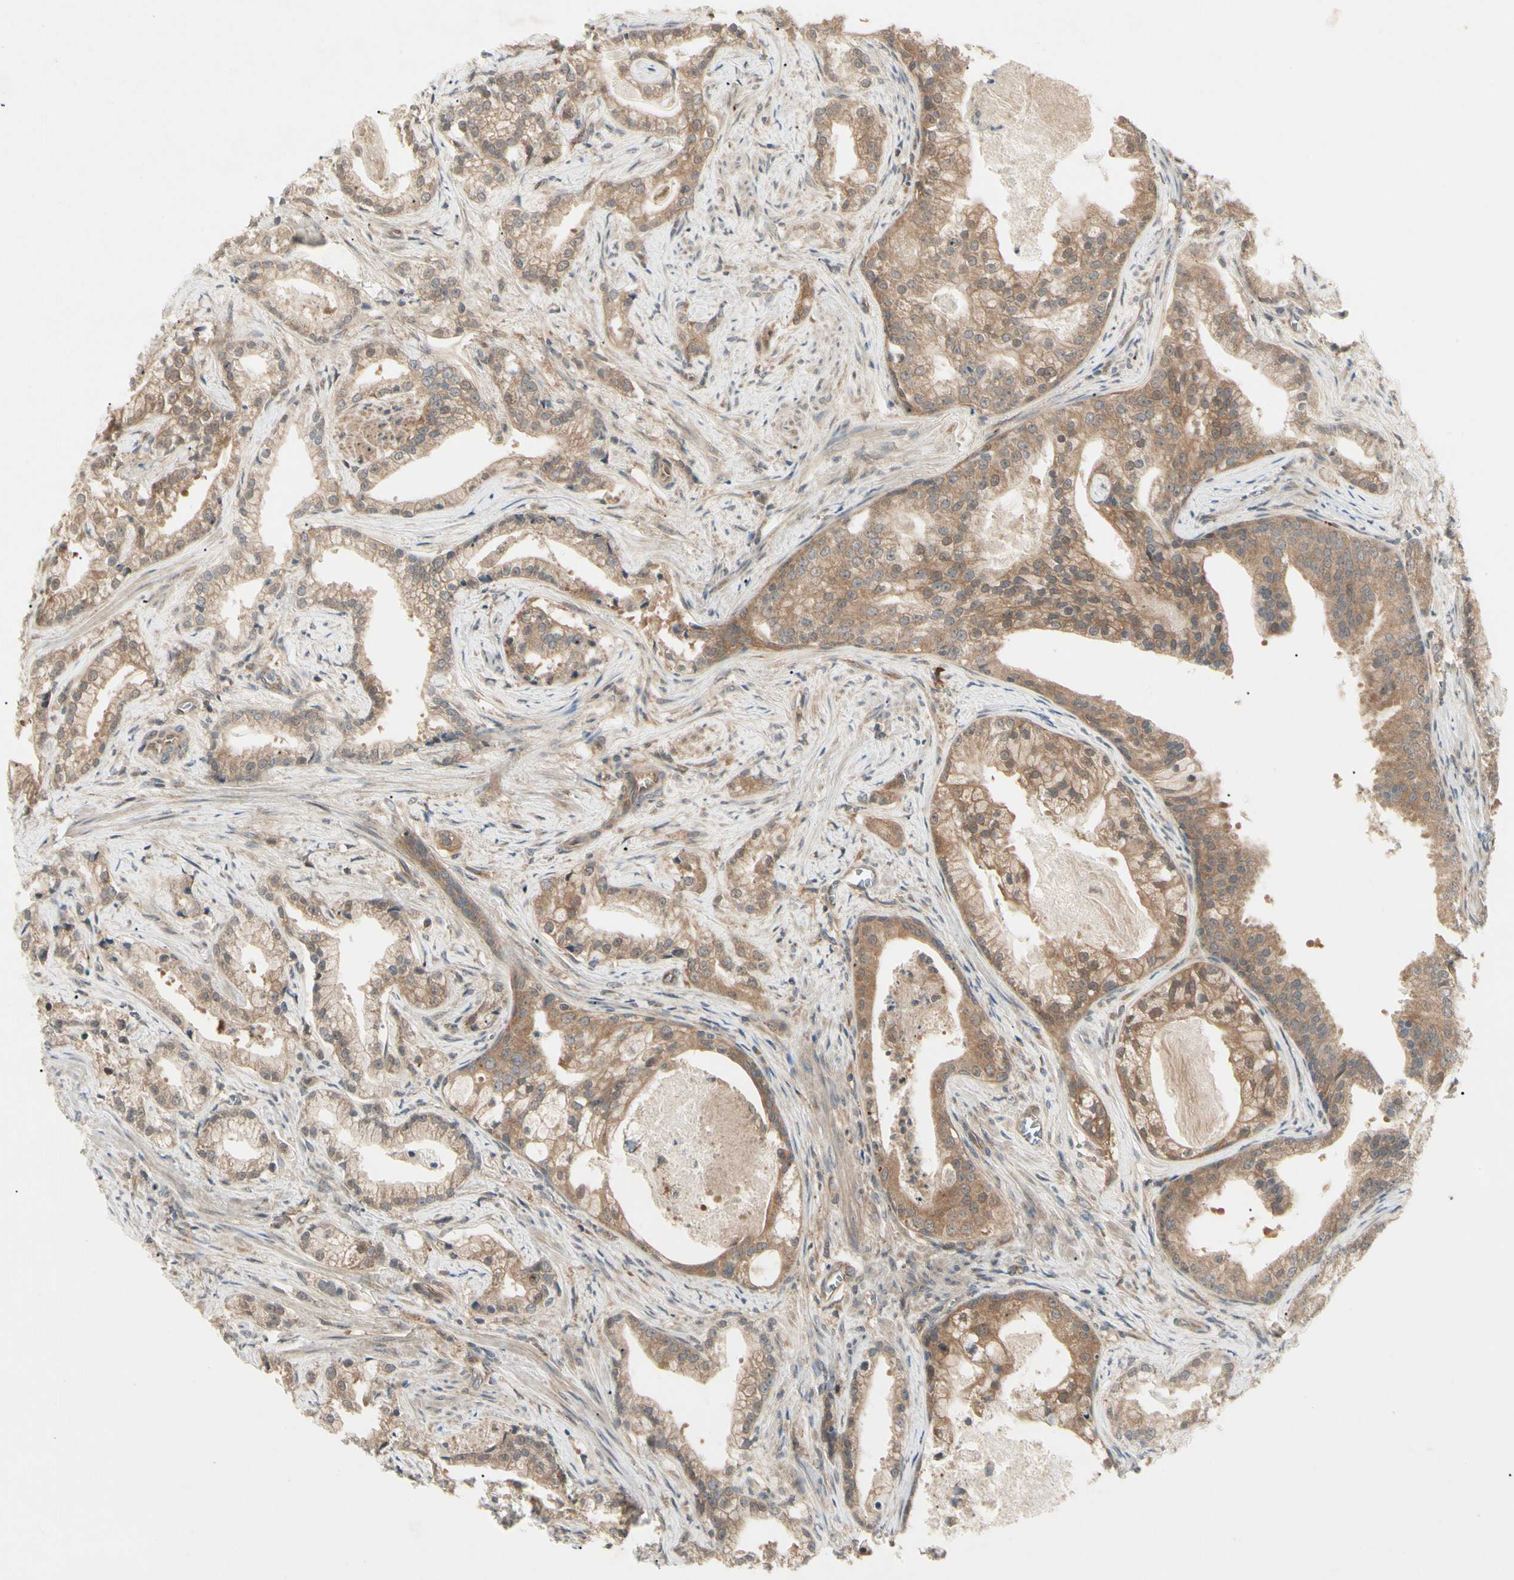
{"staining": {"intensity": "moderate", "quantity": ">75%", "location": "cytoplasmic/membranous"}, "tissue": "prostate cancer", "cell_type": "Tumor cells", "image_type": "cancer", "snomed": [{"axis": "morphology", "description": "Adenocarcinoma, Low grade"}, {"axis": "topography", "description": "Prostate"}], "caption": "DAB (3,3'-diaminobenzidine) immunohistochemical staining of human prostate cancer (low-grade adenocarcinoma) reveals moderate cytoplasmic/membranous protein staining in approximately >75% of tumor cells.", "gene": "RNF14", "patient": {"sex": "male", "age": 59}}